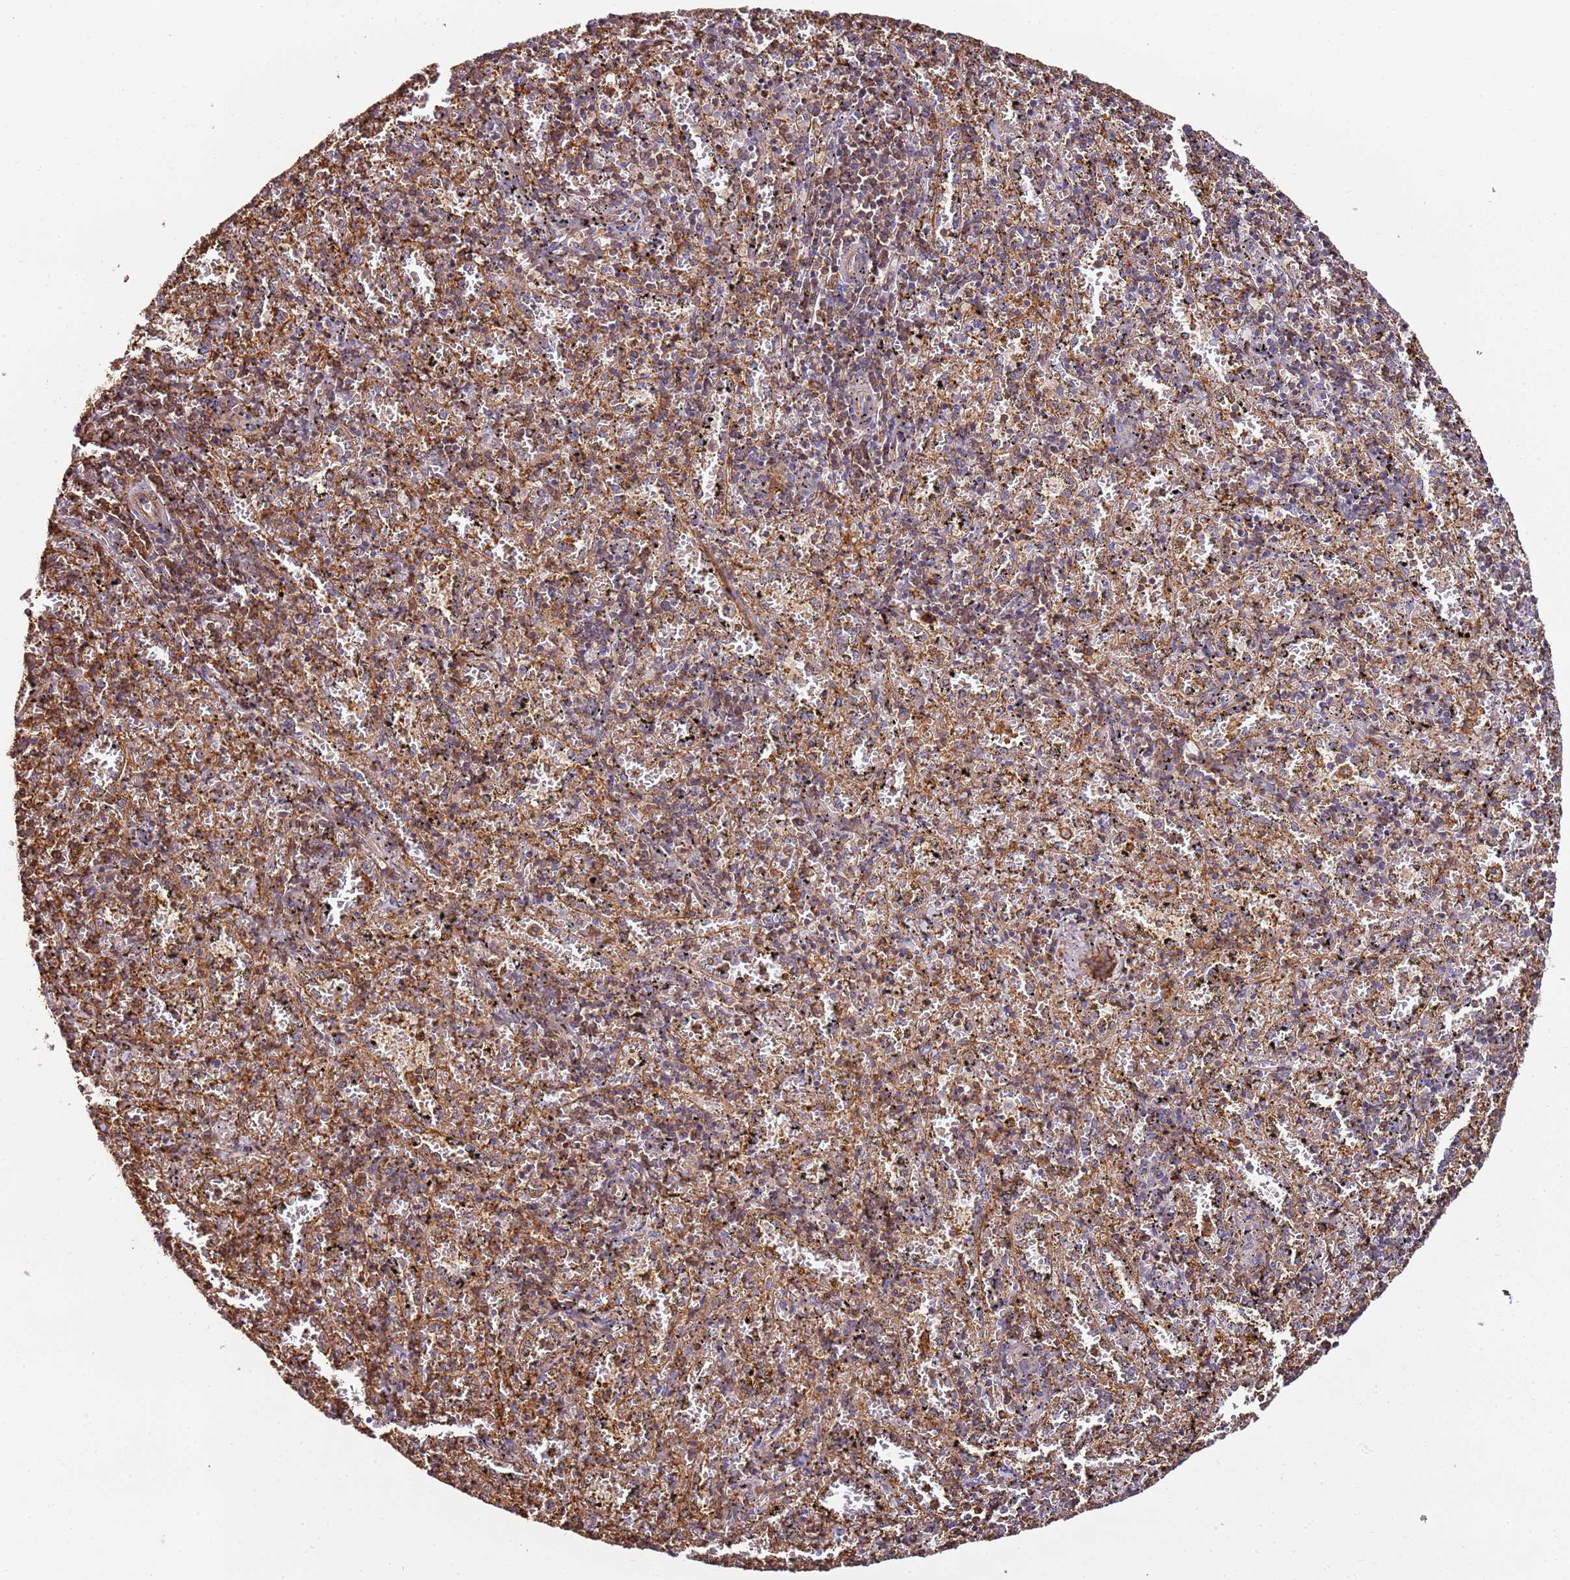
{"staining": {"intensity": "moderate", "quantity": ">75%", "location": "cytoplasmic/membranous"}, "tissue": "spleen", "cell_type": "Cells in red pulp", "image_type": "normal", "snomed": [{"axis": "morphology", "description": "Normal tissue, NOS"}, {"axis": "topography", "description": "Spleen"}], "caption": "Protein staining demonstrates moderate cytoplasmic/membranous staining in about >75% of cells in red pulp in unremarkable spleen. (Brightfield microscopy of DAB IHC at high magnification).", "gene": "CYP2U1", "patient": {"sex": "male", "age": 11}}